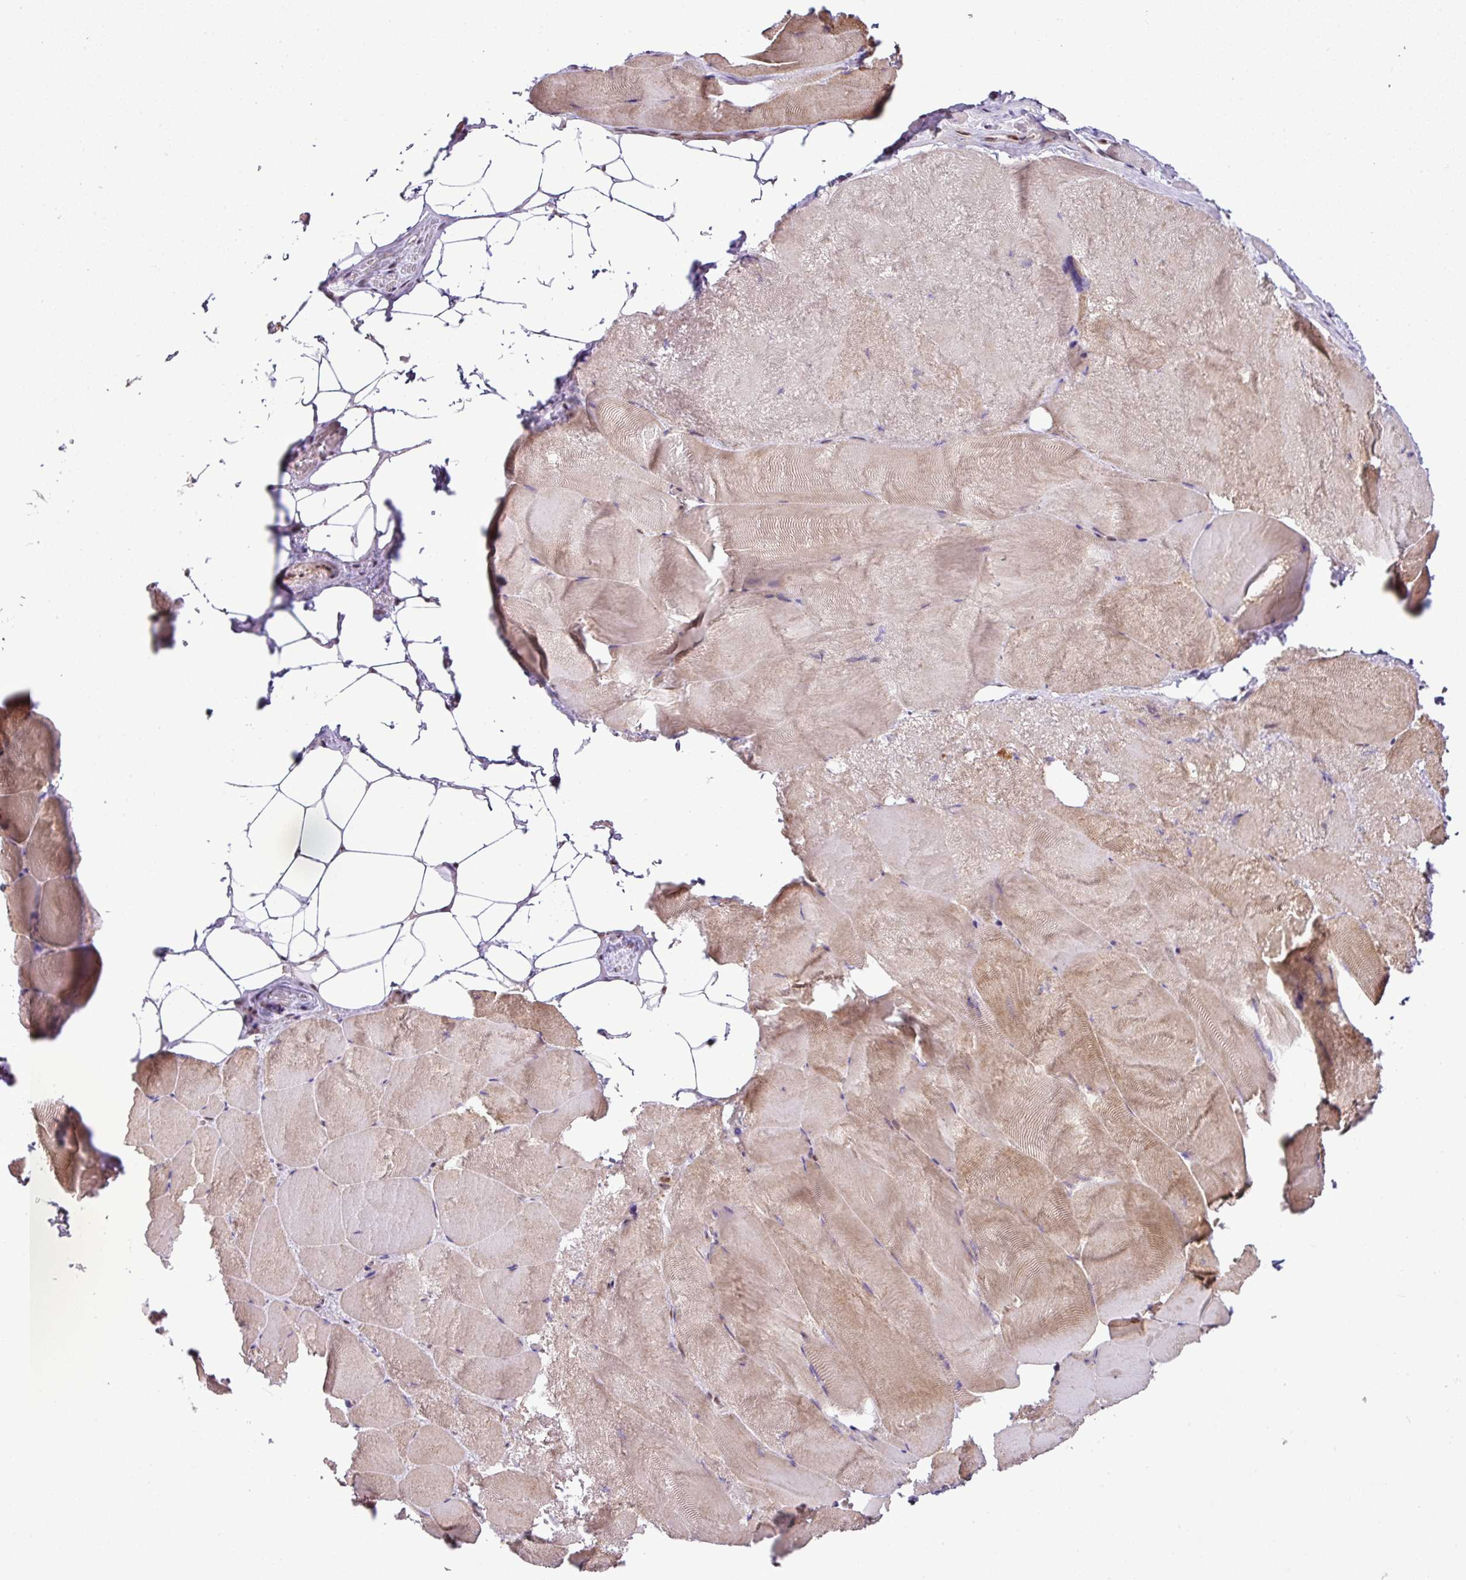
{"staining": {"intensity": "moderate", "quantity": ">75%", "location": "cytoplasmic/membranous"}, "tissue": "skeletal muscle", "cell_type": "Myocytes", "image_type": "normal", "snomed": [{"axis": "morphology", "description": "Normal tissue, NOS"}, {"axis": "topography", "description": "Skeletal muscle"}], "caption": "Immunohistochemistry (IHC) histopathology image of normal skeletal muscle stained for a protein (brown), which shows medium levels of moderate cytoplasmic/membranous positivity in approximately >75% of myocytes.", "gene": "PGAP4", "patient": {"sex": "female", "age": 64}}